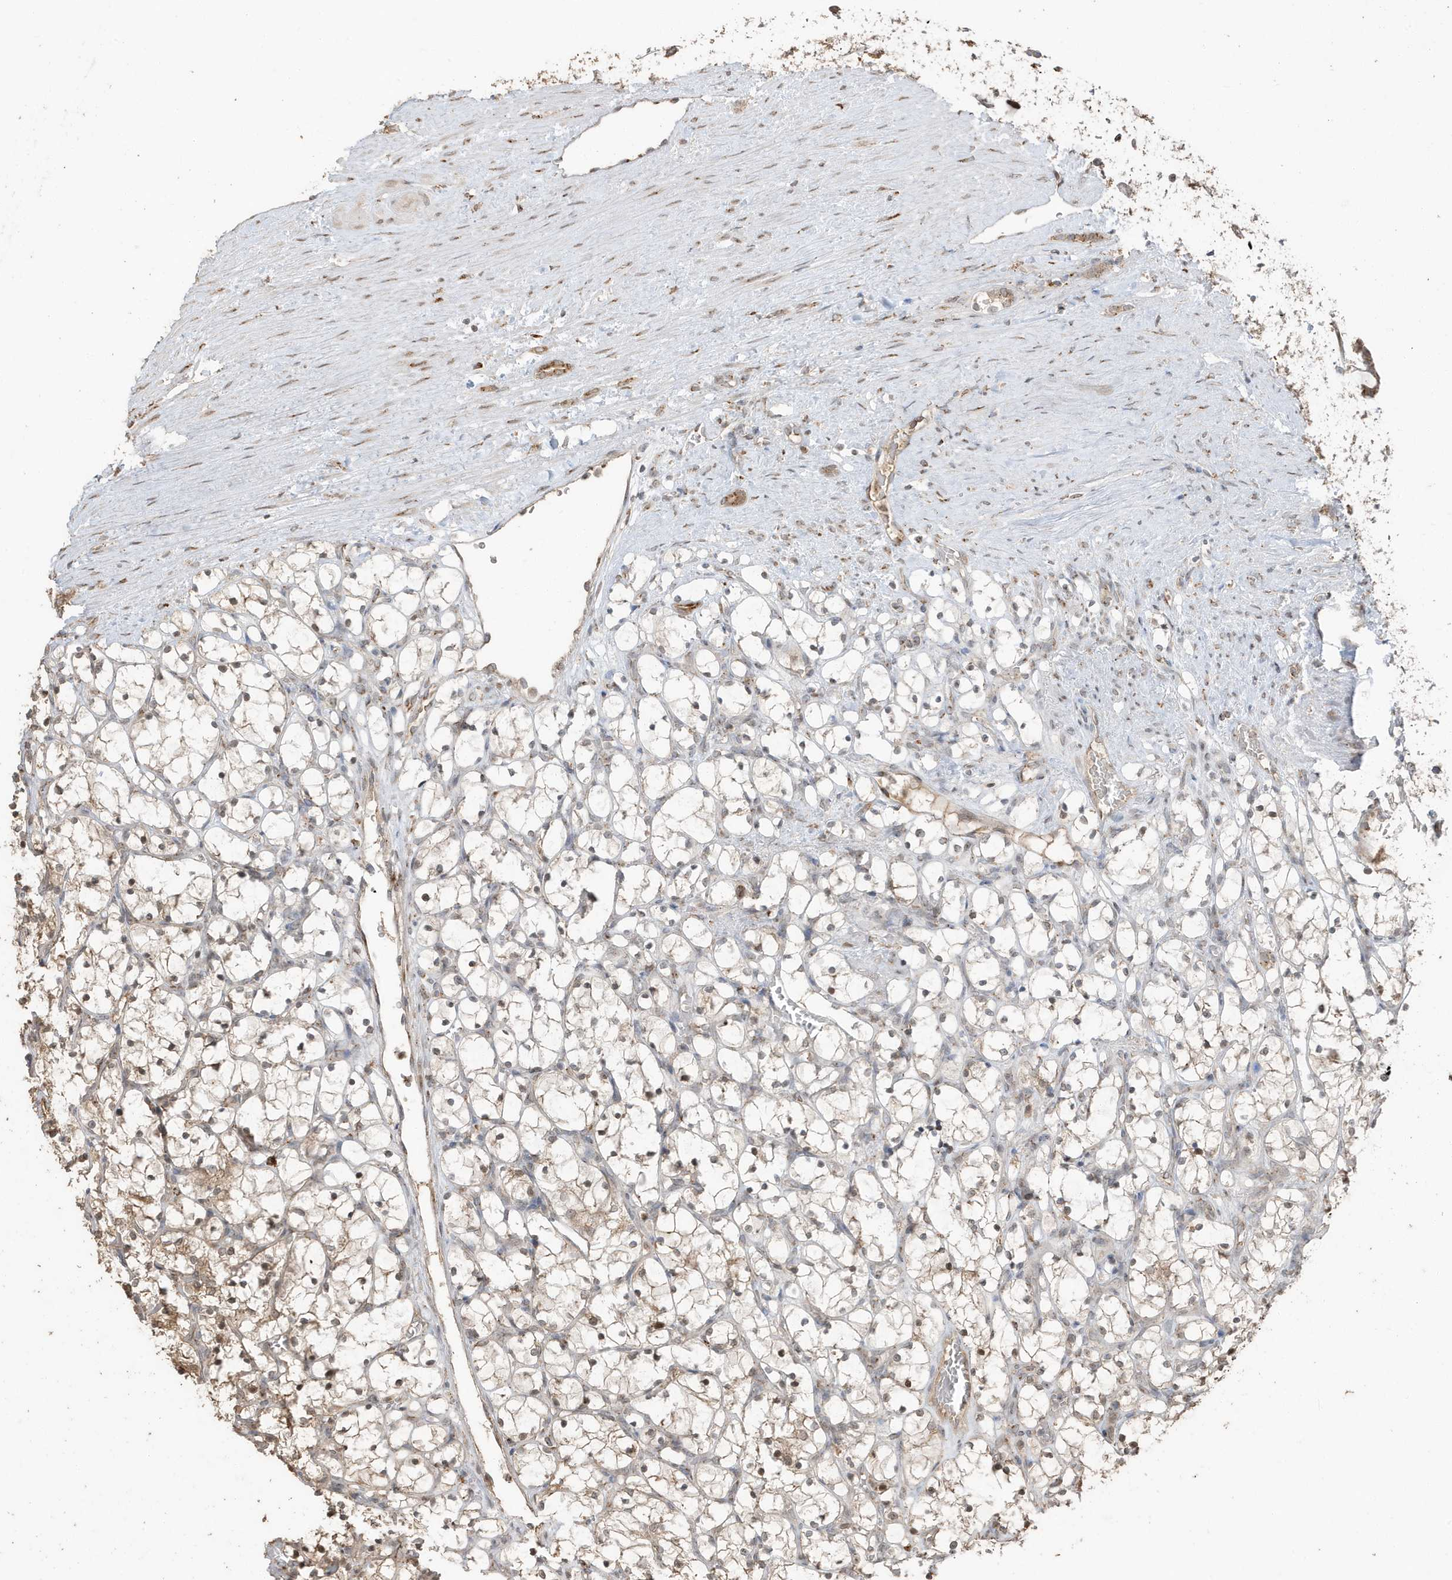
{"staining": {"intensity": "weak", "quantity": "<25%", "location": "cytoplasmic/membranous"}, "tissue": "renal cancer", "cell_type": "Tumor cells", "image_type": "cancer", "snomed": [{"axis": "morphology", "description": "Adenocarcinoma, NOS"}, {"axis": "topography", "description": "Kidney"}], "caption": "Immunohistochemical staining of human renal adenocarcinoma displays no significant staining in tumor cells. Brightfield microscopy of immunohistochemistry stained with DAB (brown) and hematoxylin (blue), captured at high magnification.", "gene": "RER1", "patient": {"sex": "female", "age": 69}}